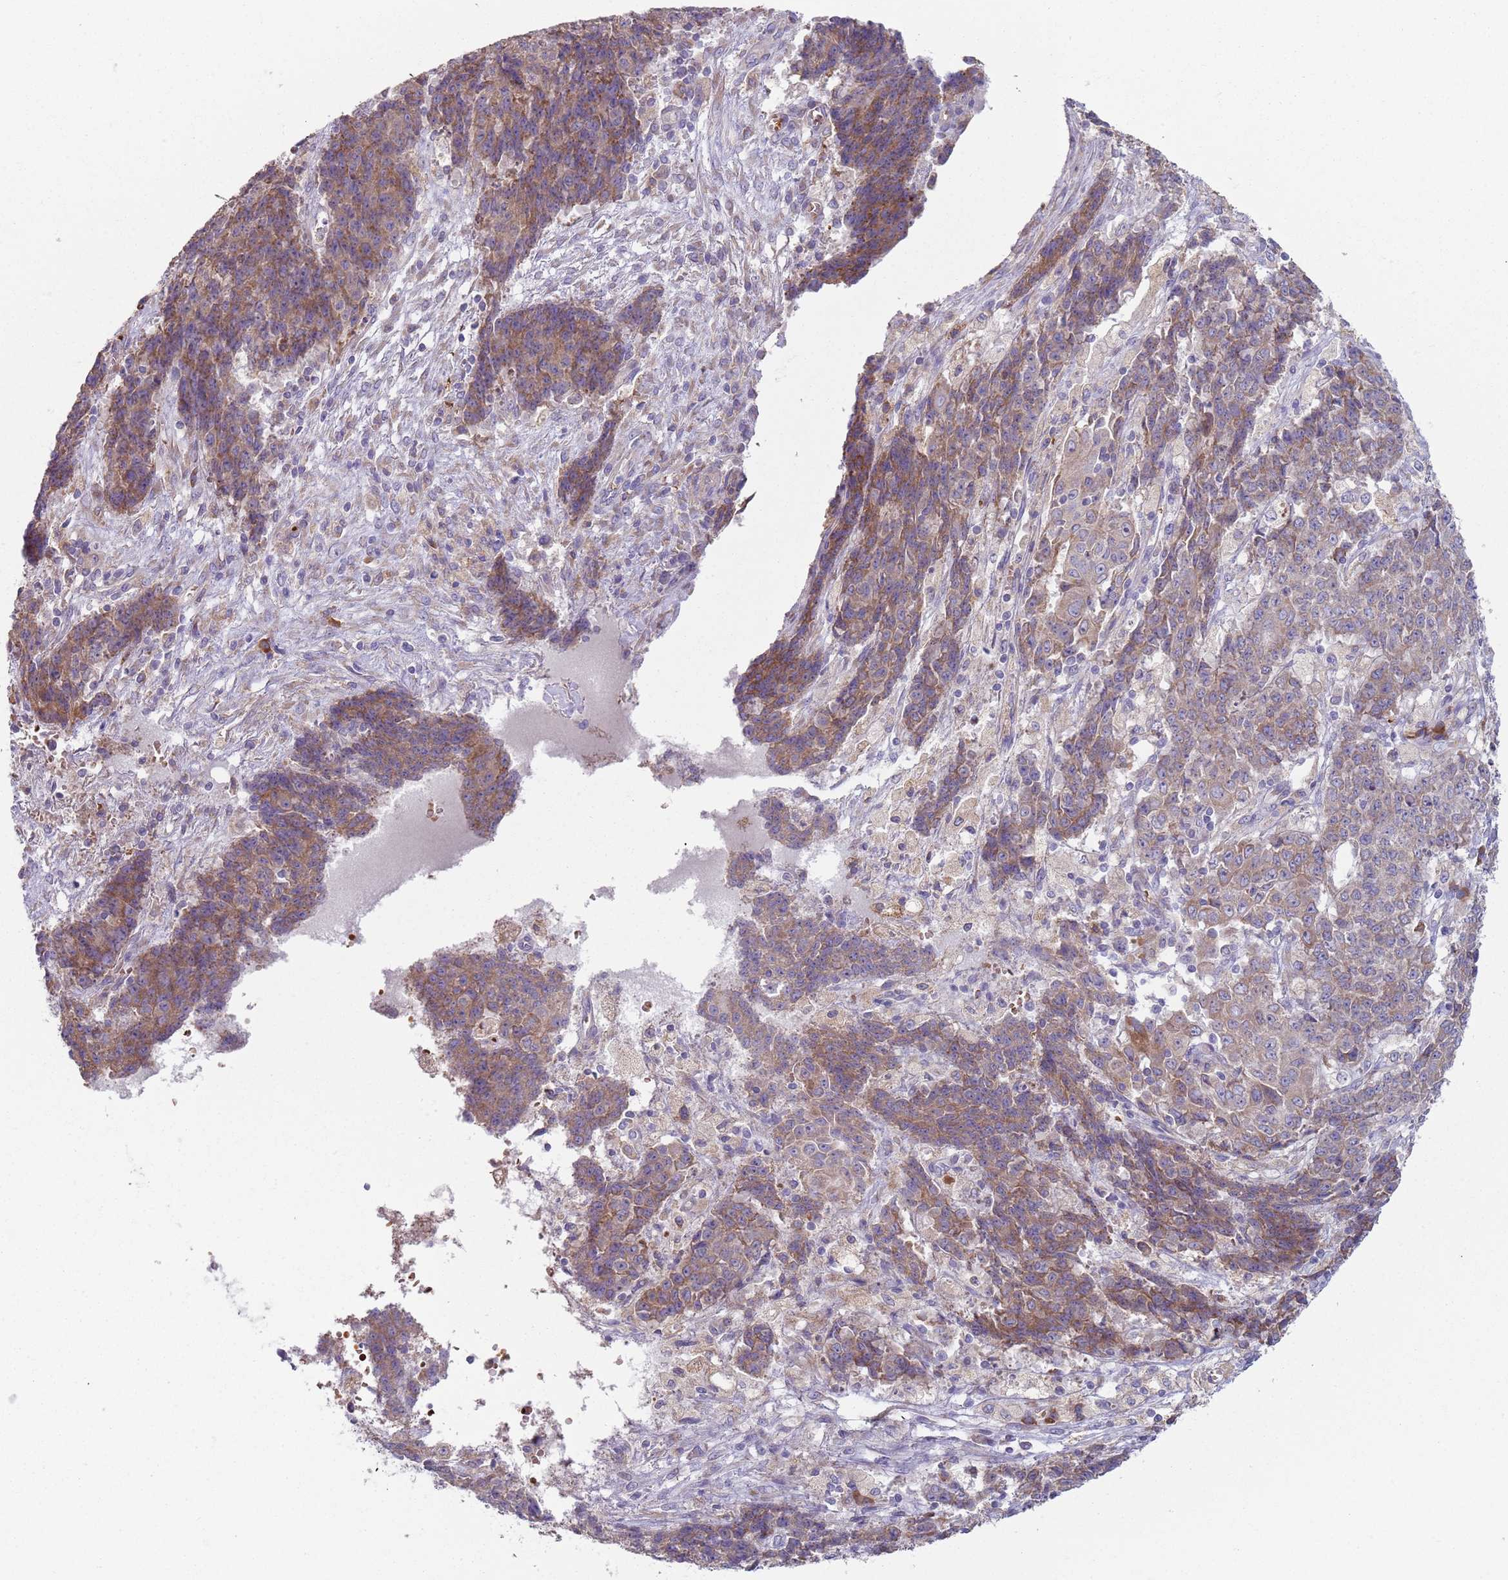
{"staining": {"intensity": "moderate", "quantity": "25%-75%", "location": "cytoplasmic/membranous"}, "tissue": "ovarian cancer", "cell_type": "Tumor cells", "image_type": "cancer", "snomed": [{"axis": "morphology", "description": "Carcinoma, endometroid"}, {"axis": "topography", "description": "Ovary"}], "caption": "Ovarian cancer tissue displays moderate cytoplasmic/membranous positivity in about 25%-75% of tumor cells", "gene": "SPATA2", "patient": {"sex": "female", "age": 42}}